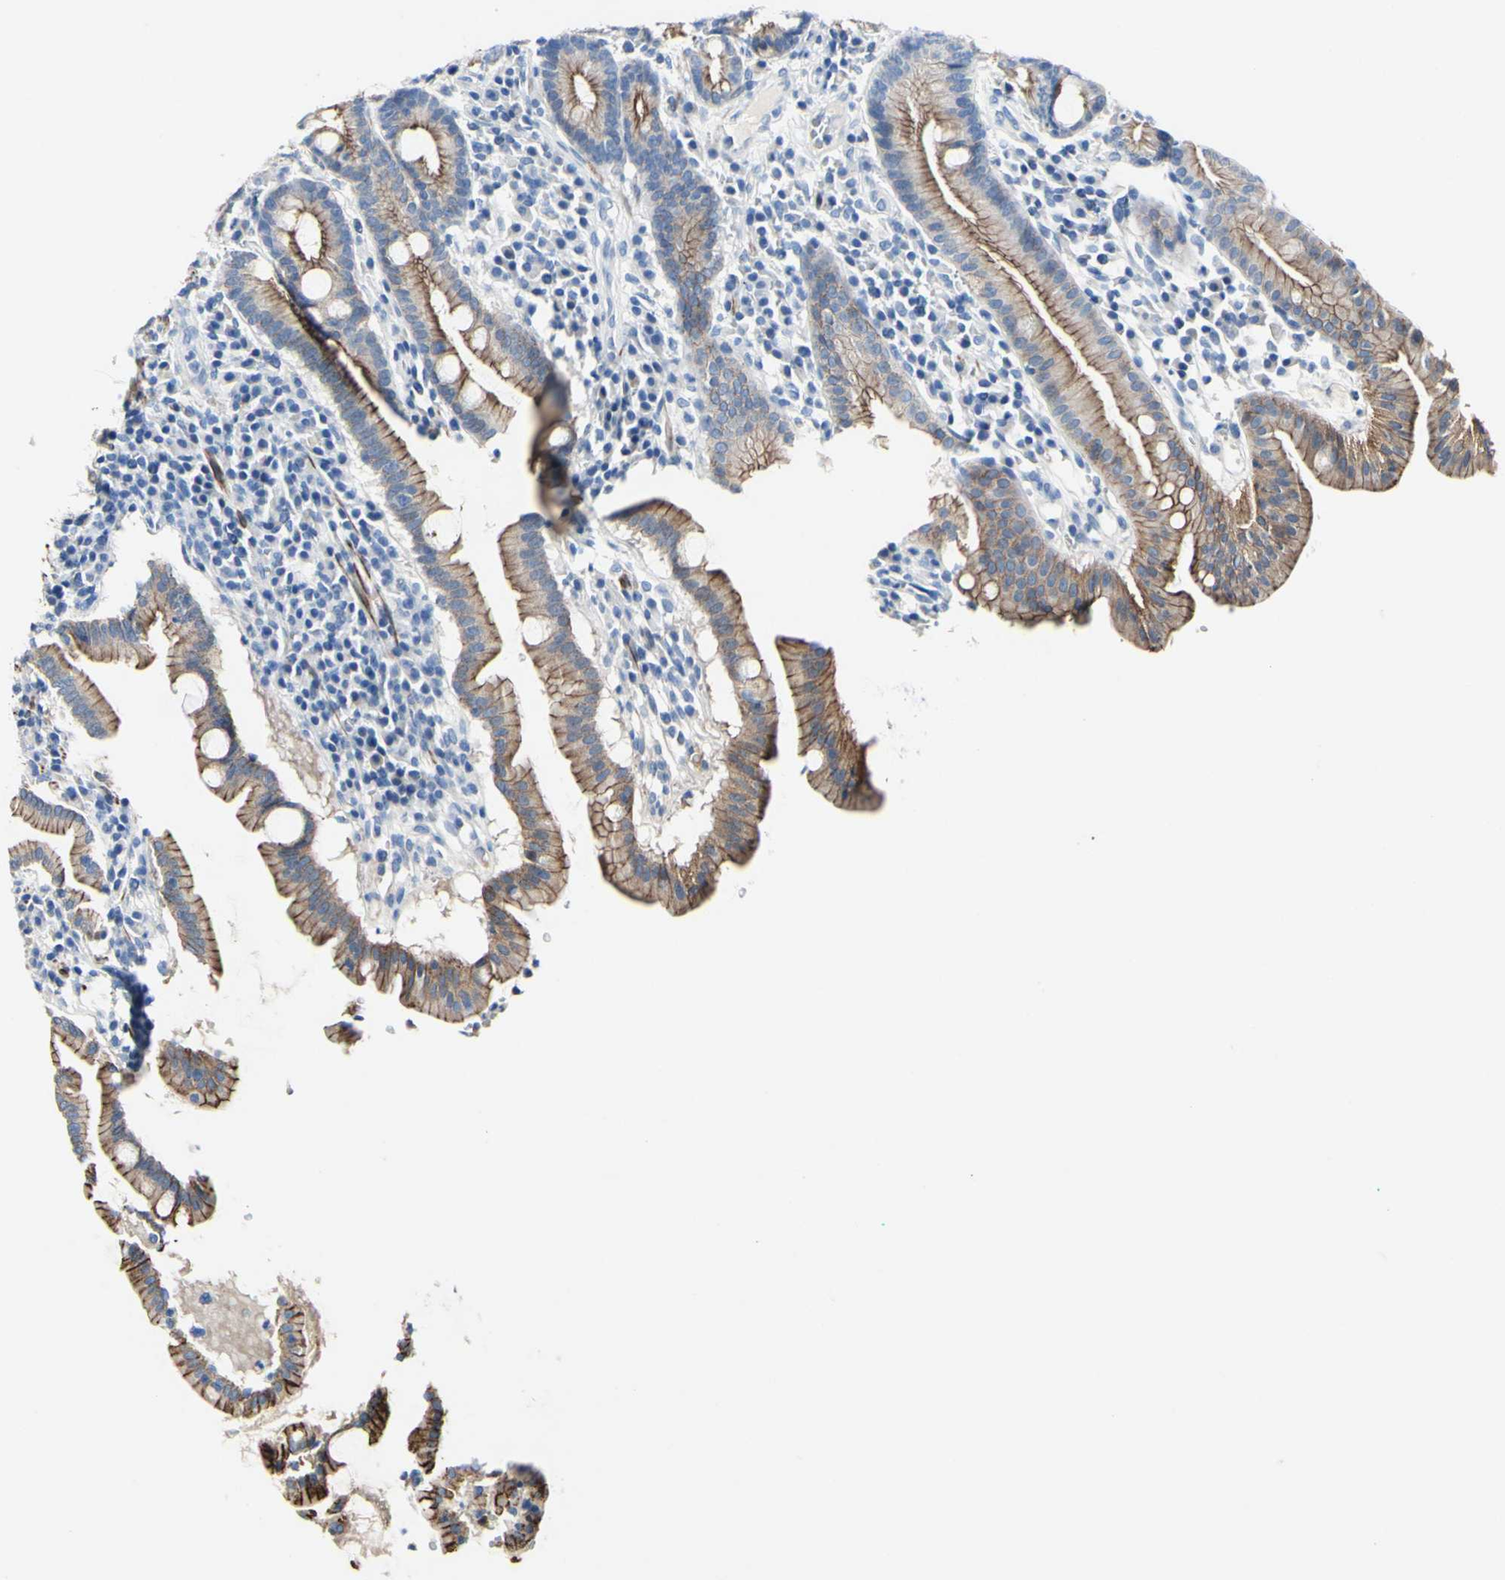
{"staining": {"intensity": "strong", "quantity": ">75%", "location": "cytoplasmic/membranous"}, "tissue": "duodenum", "cell_type": "Glandular cells", "image_type": "normal", "snomed": [{"axis": "morphology", "description": "Normal tissue, NOS"}, {"axis": "topography", "description": "Duodenum"}], "caption": "Glandular cells display strong cytoplasmic/membranous positivity in about >75% of cells in benign duodenum. Nuclei are stained in blue.", "gene": "DSC2", "patient": {"sex": "male", "age": 50}}